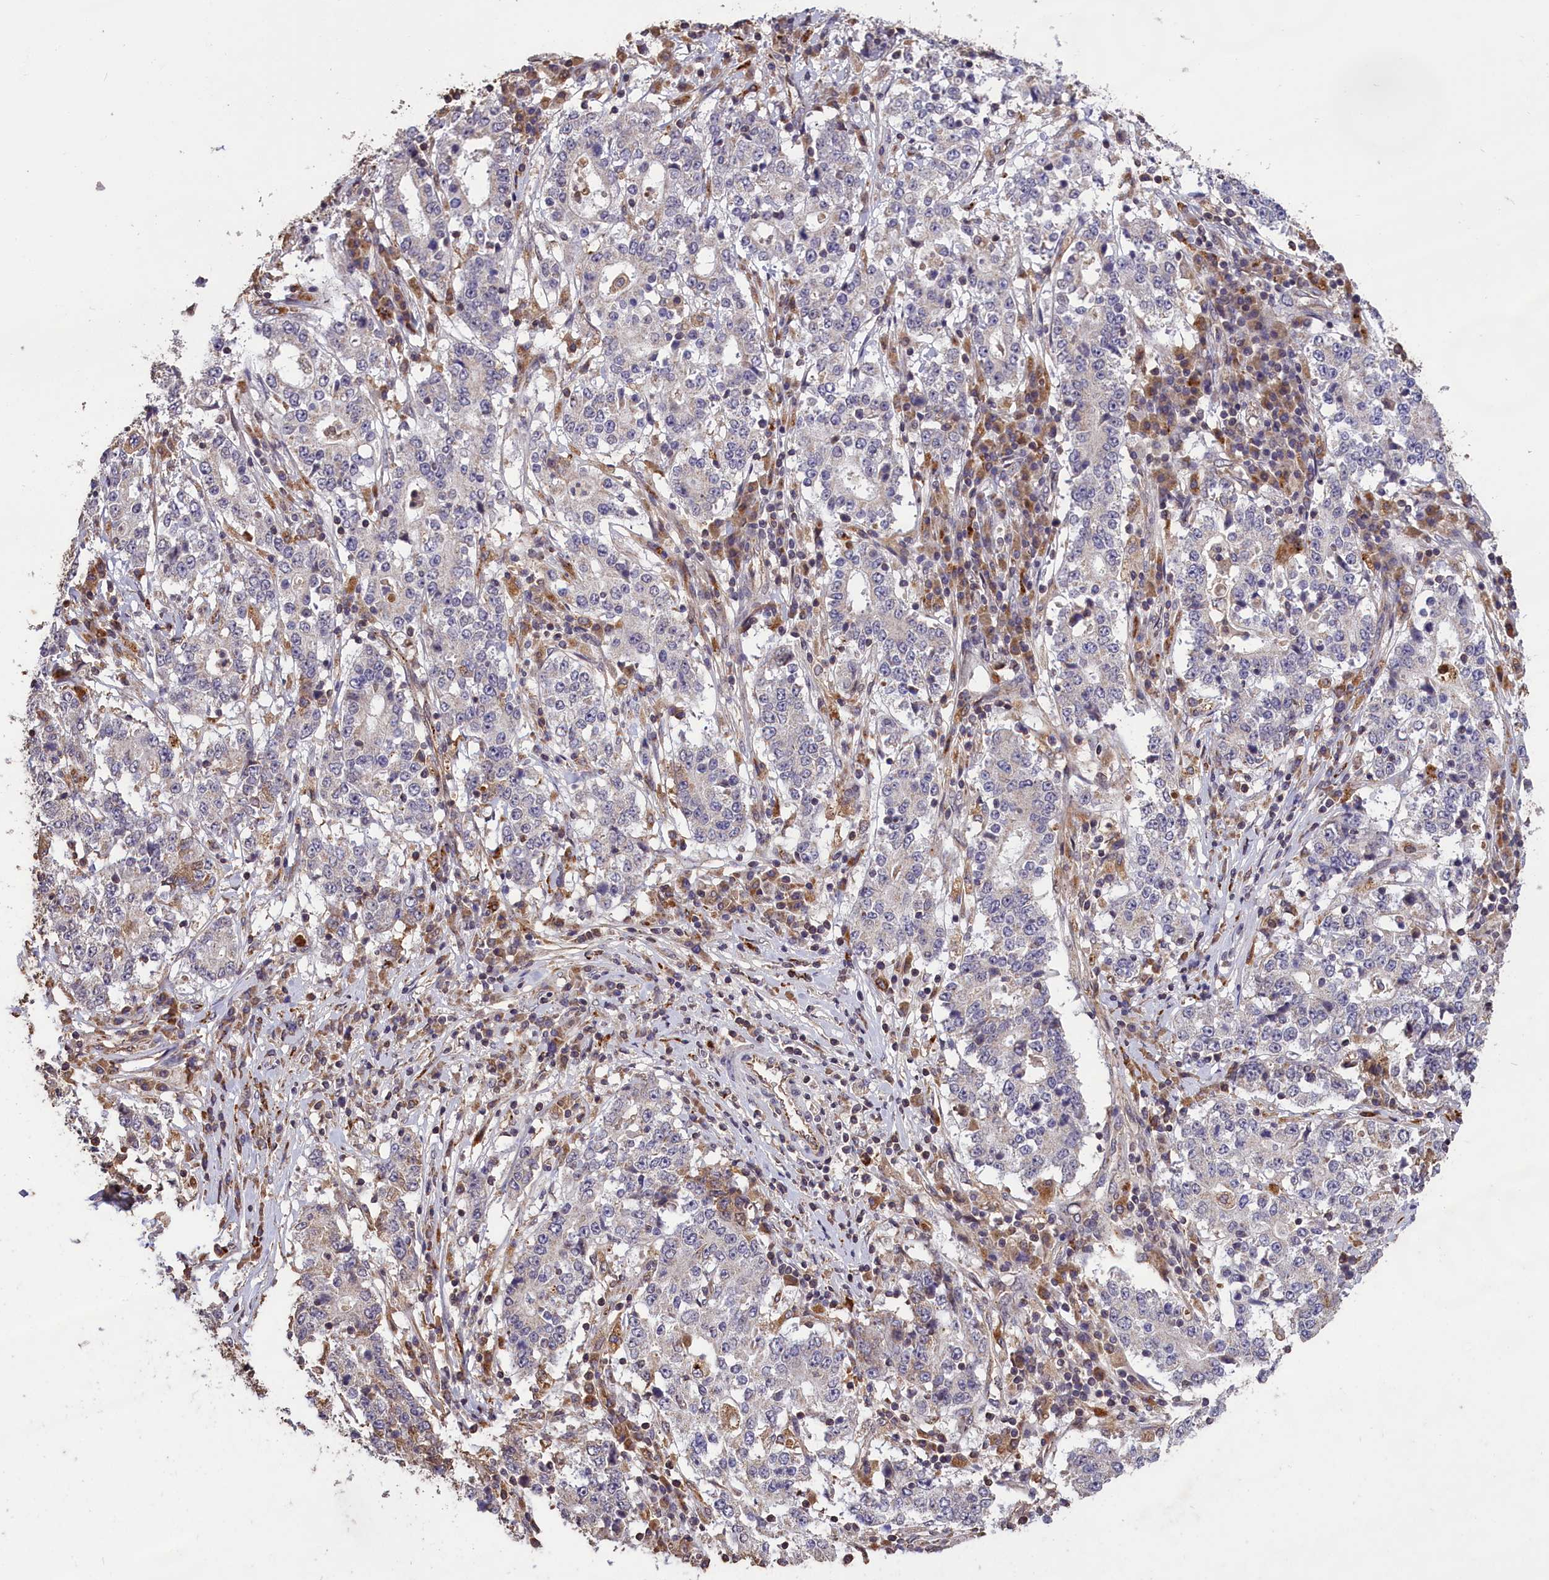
{"staining": {"intensity": "negative", "quantity": "none", "location": "none"}, "tissue": "stomach cancer", "cell_type": "Tumor cells", "image_type": "cancer", "snomed": [{"axis": "morphology", "description": "Adenocarcinoma, NOS"}, {"axis": "topography", "description": "Stomach"}], "caption": "Tumor cells show no significant positivity in stomach cancer.", "gene": "CLRN2", "patient": {"sex": "male", "age": 59}}